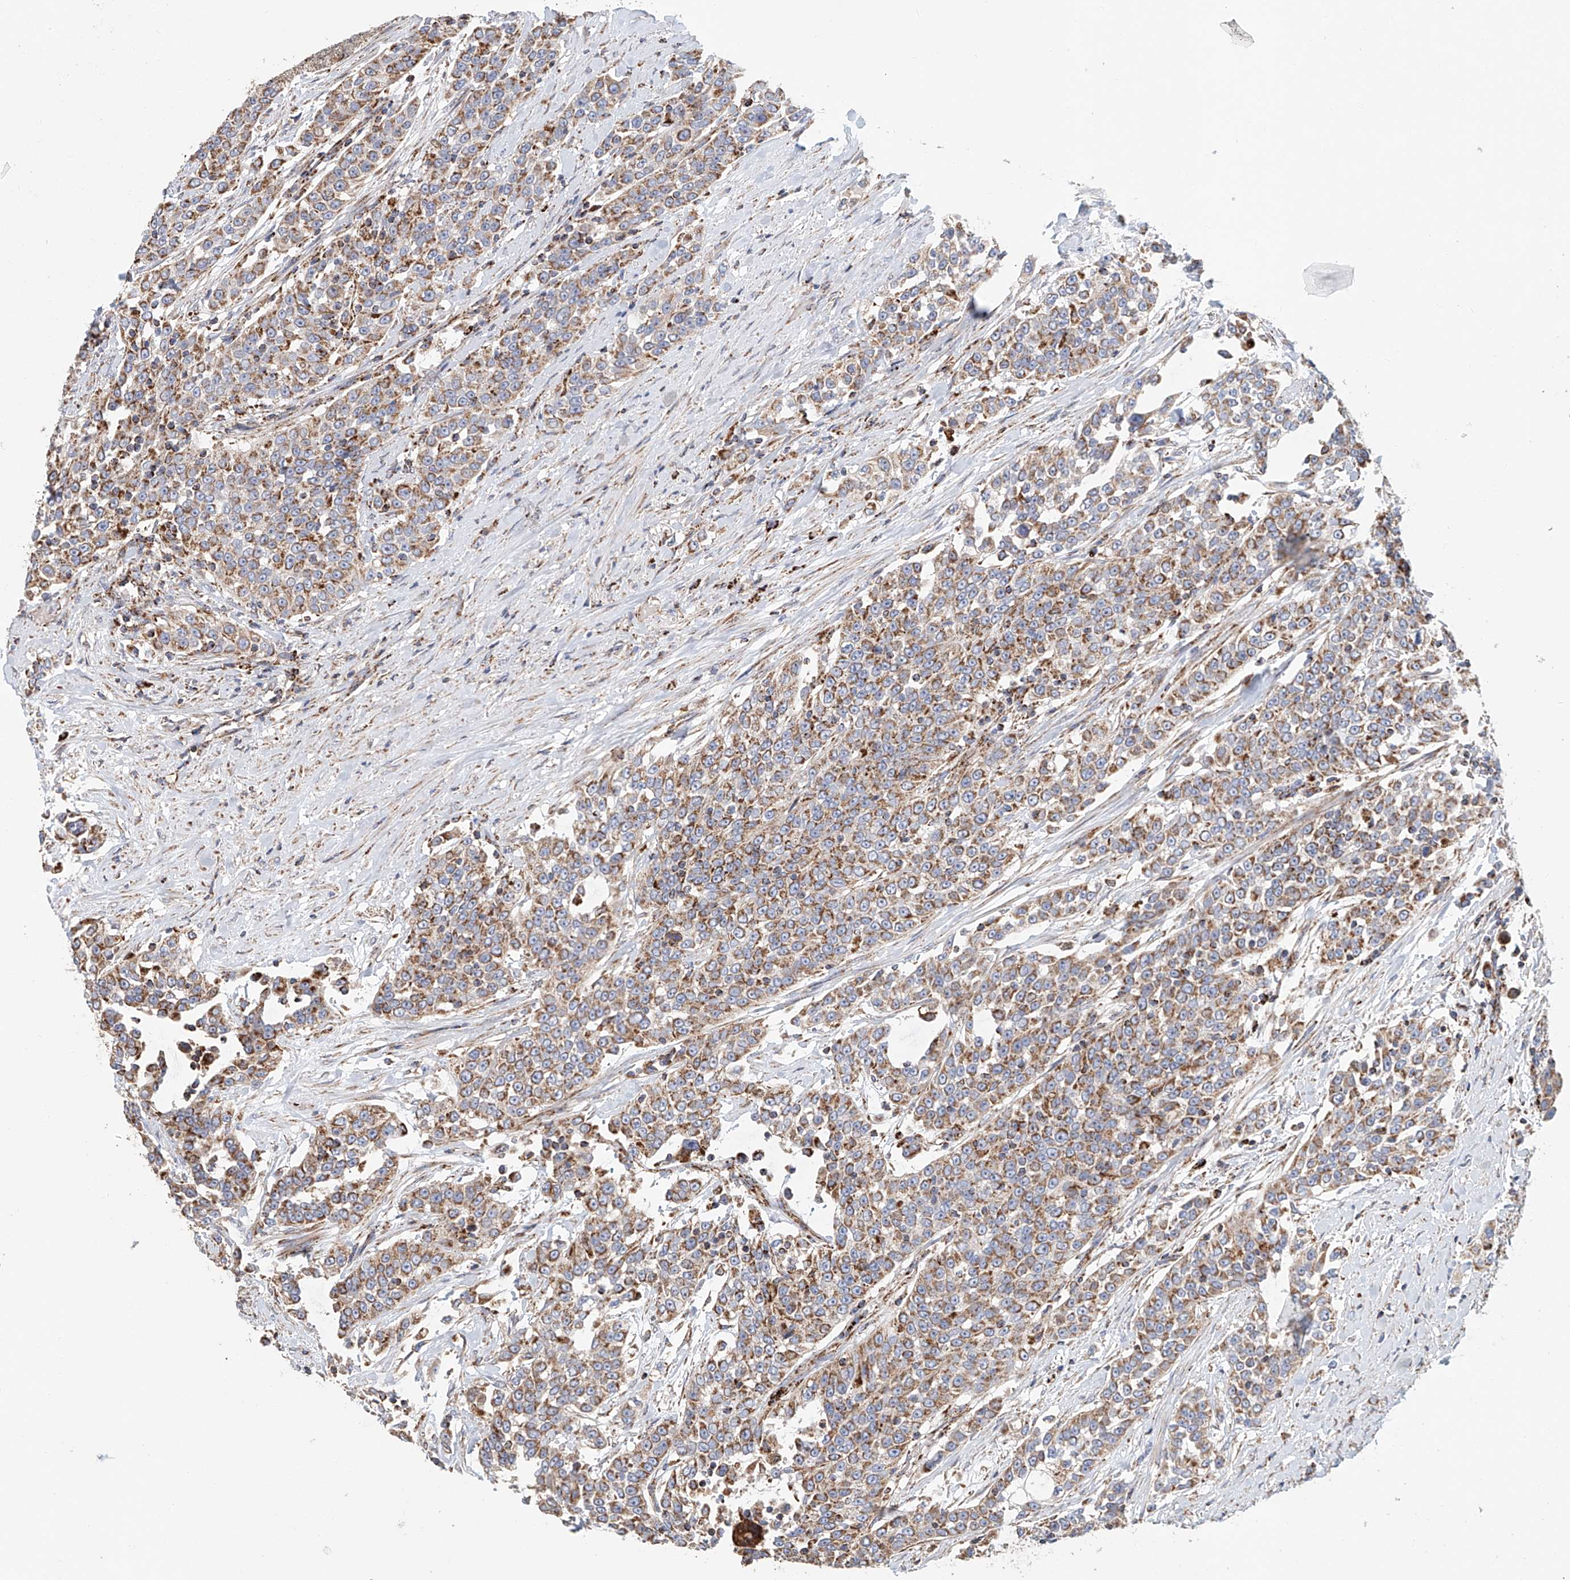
{"staining": {"intensity": "moderate", "quantity": ">75%", "location": "cytoplasmic/membranous"}, "tissue": "urothelial cancer", "cell_type": "Tumor cells", "image_type": "cancer", "snomed": [{"axis": "morphology", "description": "Urothelial carcinoma, High grade"}, {"axis": "topography", "description": "Urinary bladder"}], "caption": "Protein staining of urothelial carcinoma (high-grade) tissue reveals moderate cytoplasmic/membranous expression in approximately >75% of tumor cells.", "gene": "MCL1", "patient": {"sex": "female", "age": 80}}